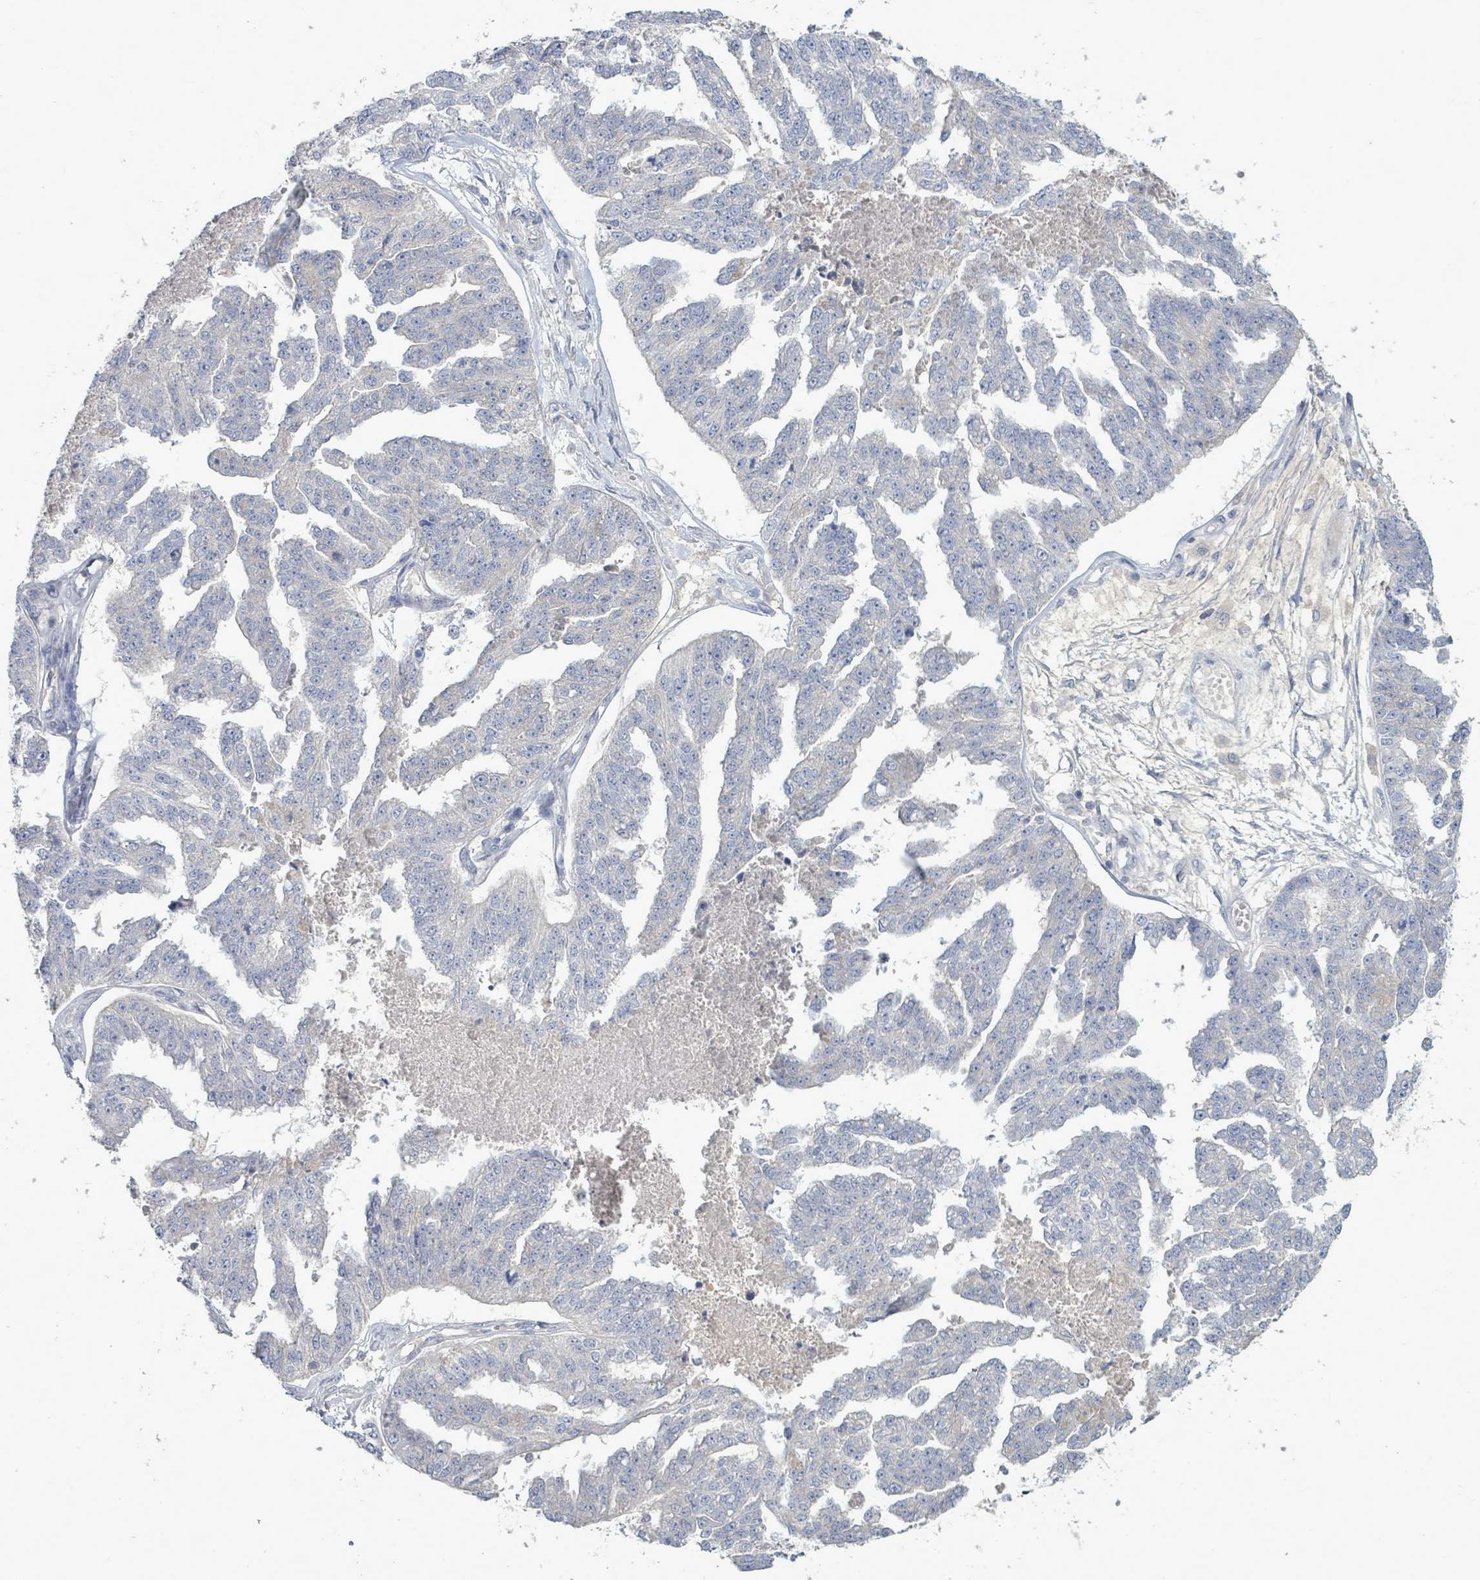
{"staining": {"intensity": "negative", "quantity": "none", "location": "none"}, "tissue": "ovarian cancer", "cell_type": "Tumor cells", "image_type": "cancer", "snomed": [{"axis": "morphology", "description": "Cystadenocarcinoma, serous, NOS"}, {"axis": "topography", "description": "Ovary"}], "caption": "Tumor cells show no significant positivity in serous cystadenocarcinoma (ovarian).", "gene": "ARGFX", "patient": {"sex": "female", "age": 58}}